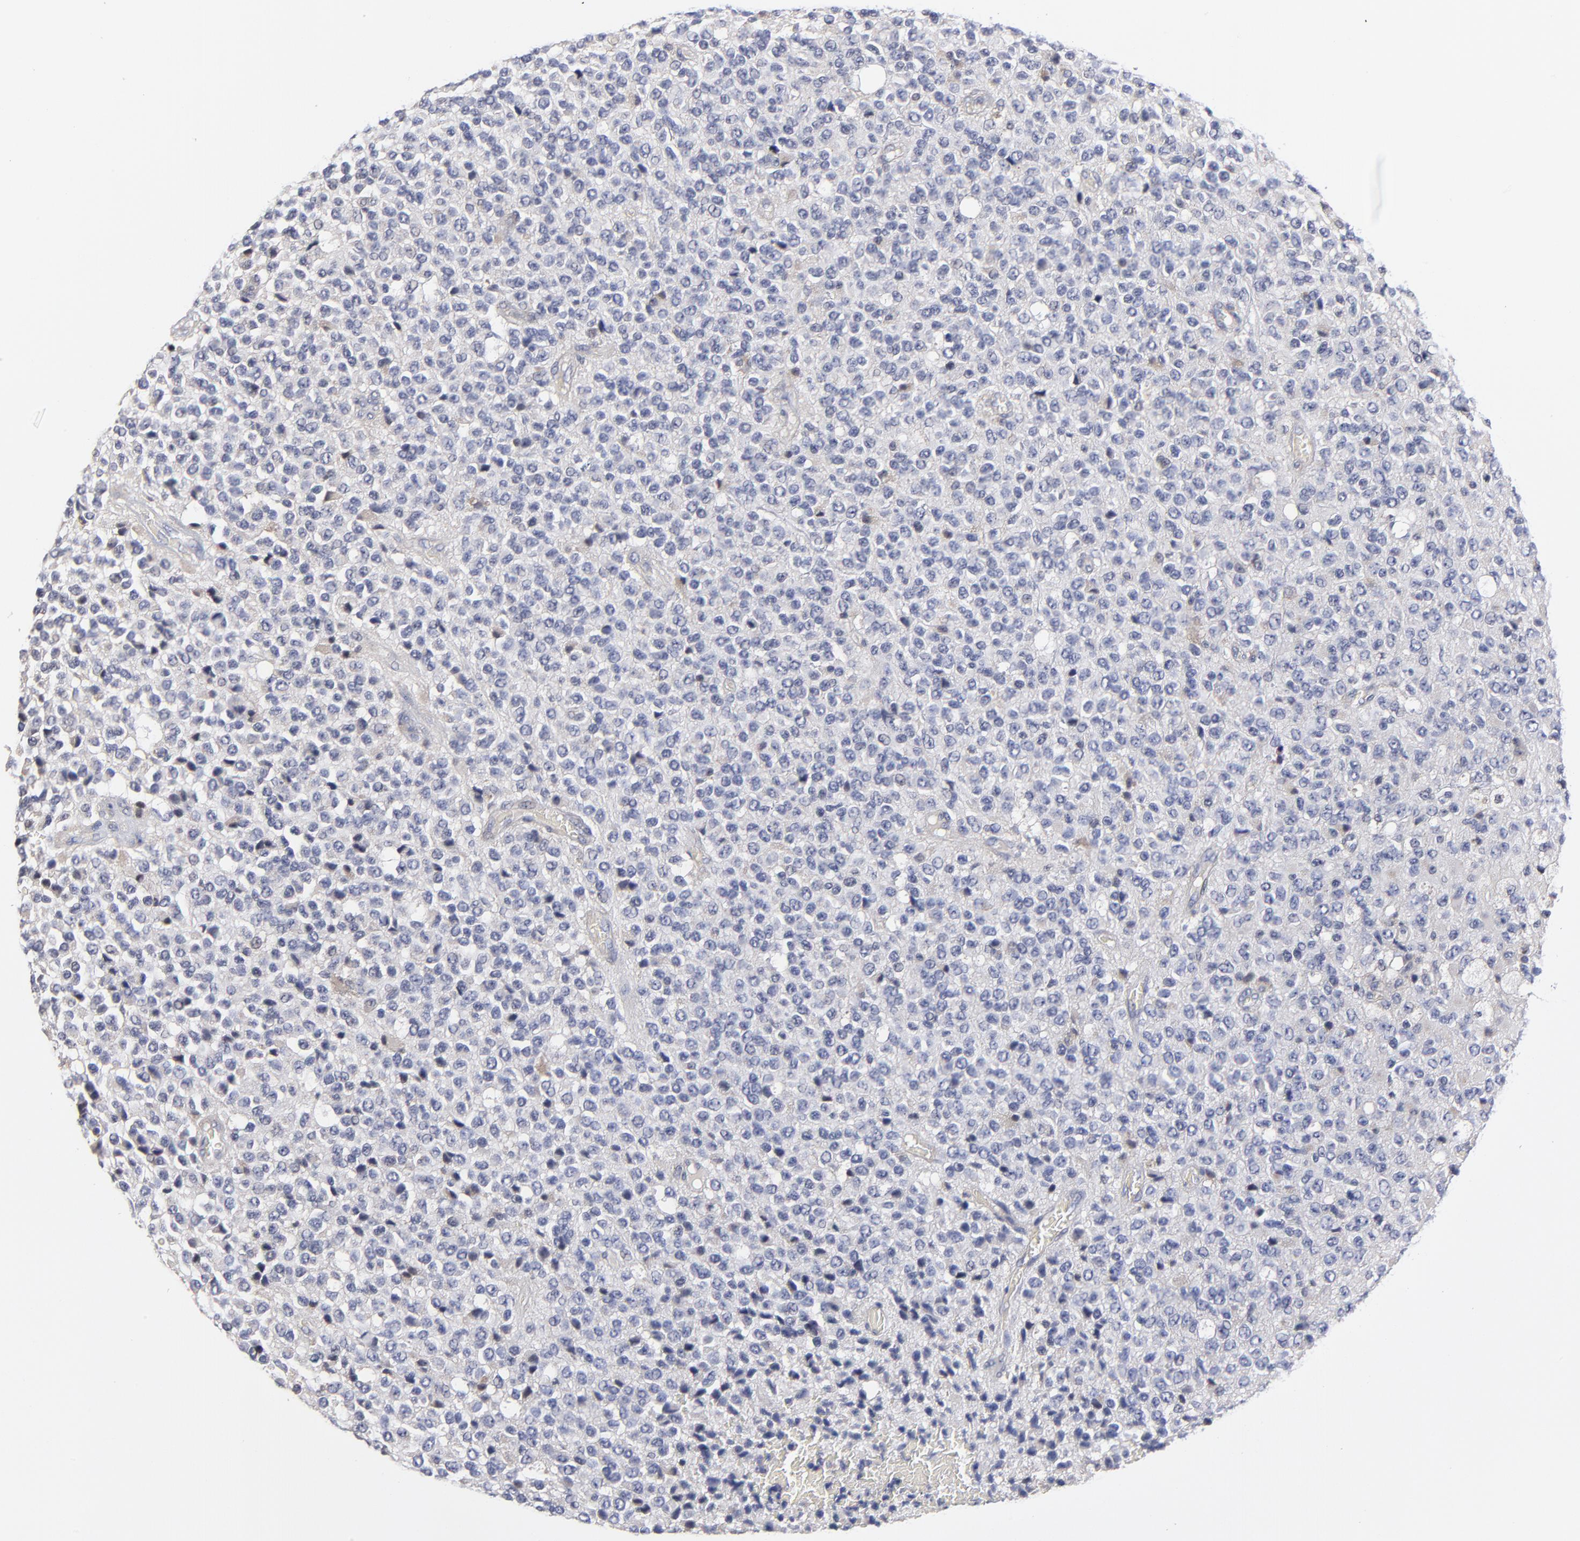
{"staining": {"intensity": "moderate", "quantity": "<25%", "location": "cytoplasmic/membranous"}, "tissue": "glioma", "cell_type": "Tumor cells", "image_type": "cancer", "snomed": [{"axis": "morphology", "description": "Glioma, malignant, High grade"}, {"axis": "topography", "description": "pancreas cauda"}], "caption": "Human high-grade glioma (malignant) stained with a brown dye demonstrates moderate cytoplasmic/membranous positive expression in approximately <25% of tumor cells.", "gene": "ZNF157", "patient": {"sex": "male", "age": 60}}